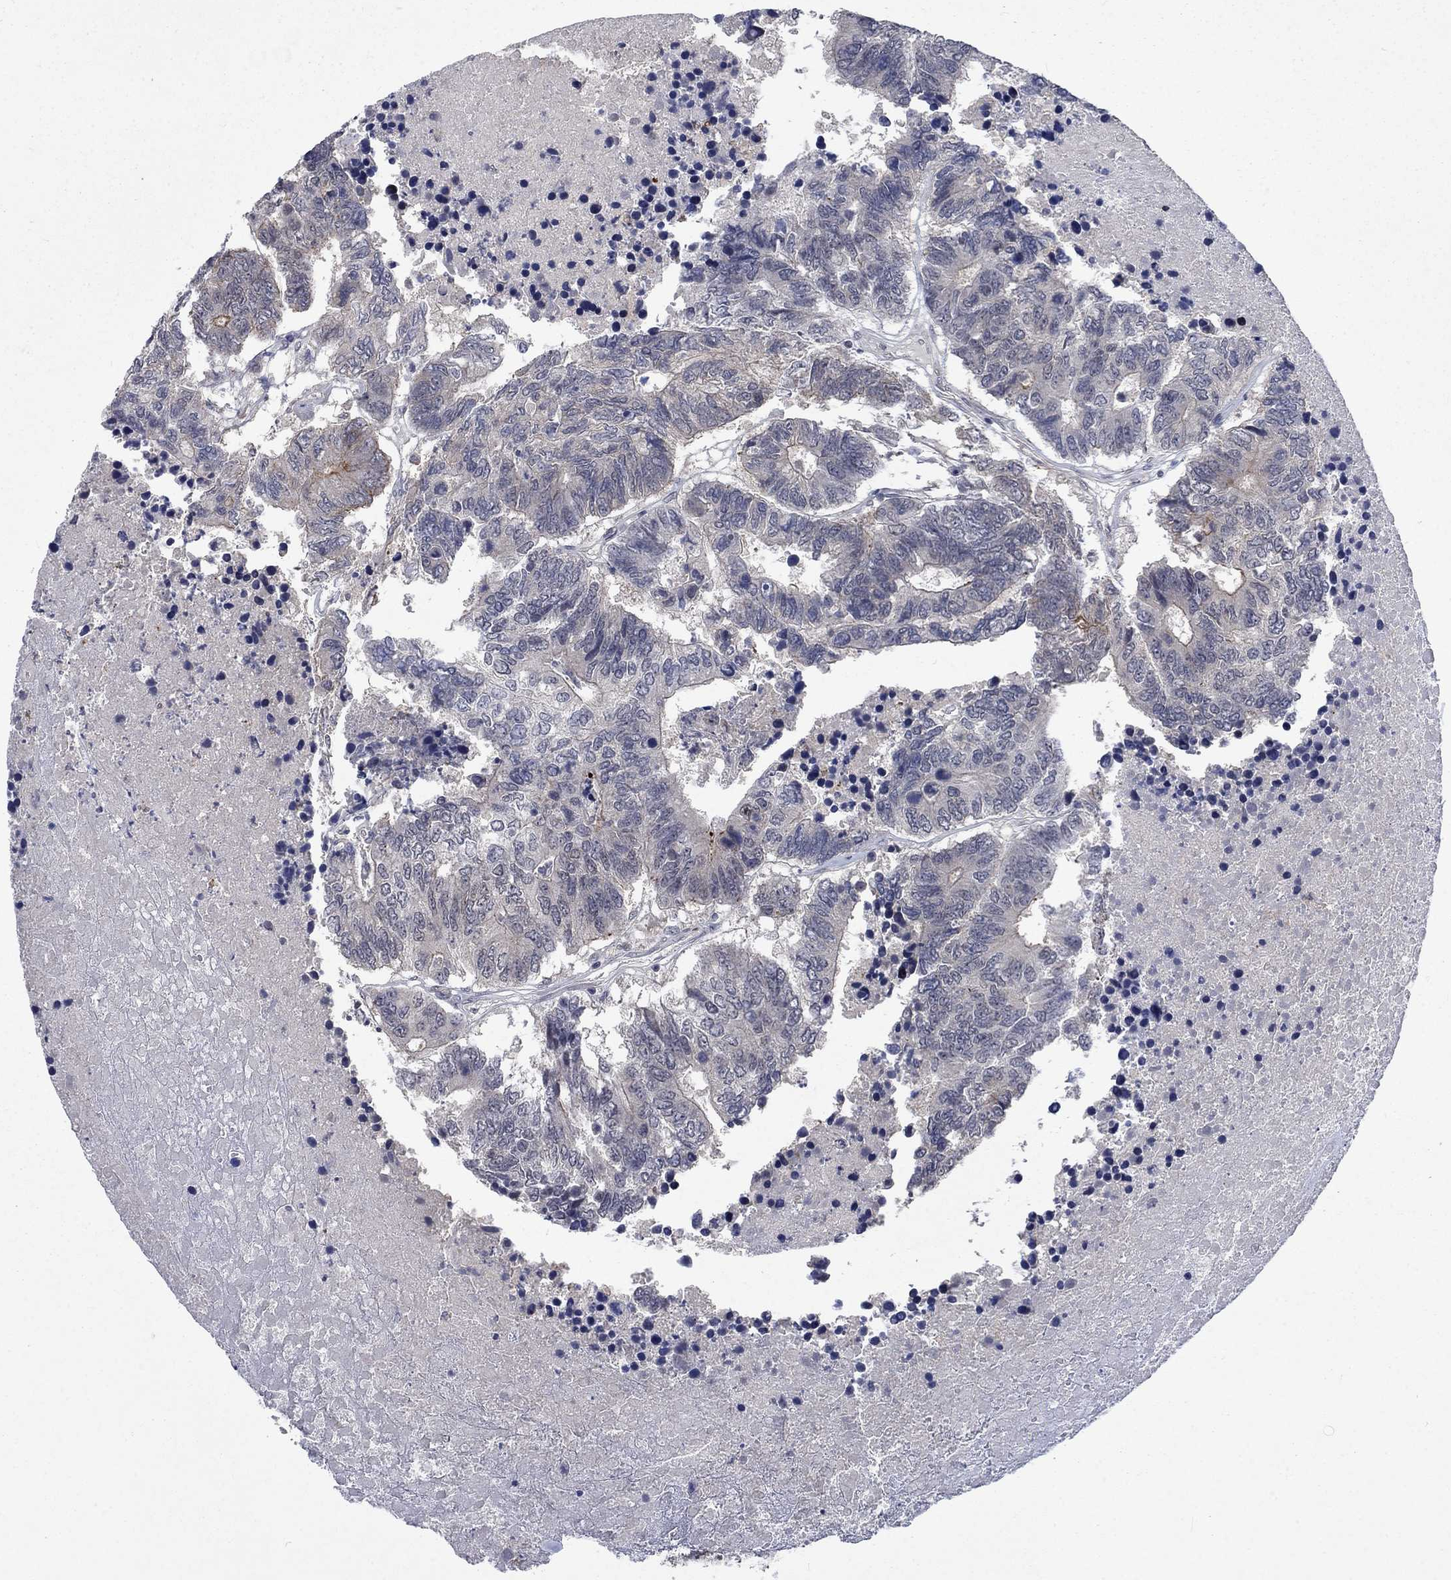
{"staining": {"intensity": "negative", "quantity": "none", "location": "none"}, "tissue": "colorectal cancer", "cell_type": "Tumor cells", "image_type": "cancer", "snomed": [{"axis": "morphology", "description": "Adenocarcinoma, NOS"}, {"axis": "topography", "description": "Colon"}], "caption": "This photomicrograph is of colorectal cancer (adenocarcinoma) stained with IHC to label a protein in brown with the nuclei are counter-stained blue. There is no staining in tumor cells. (DAB (3,3'-diaminobenzidine) IHC, high magnification).", "gene": "PPP1R9A", "patient": {"sex": "female", "age": 48}}